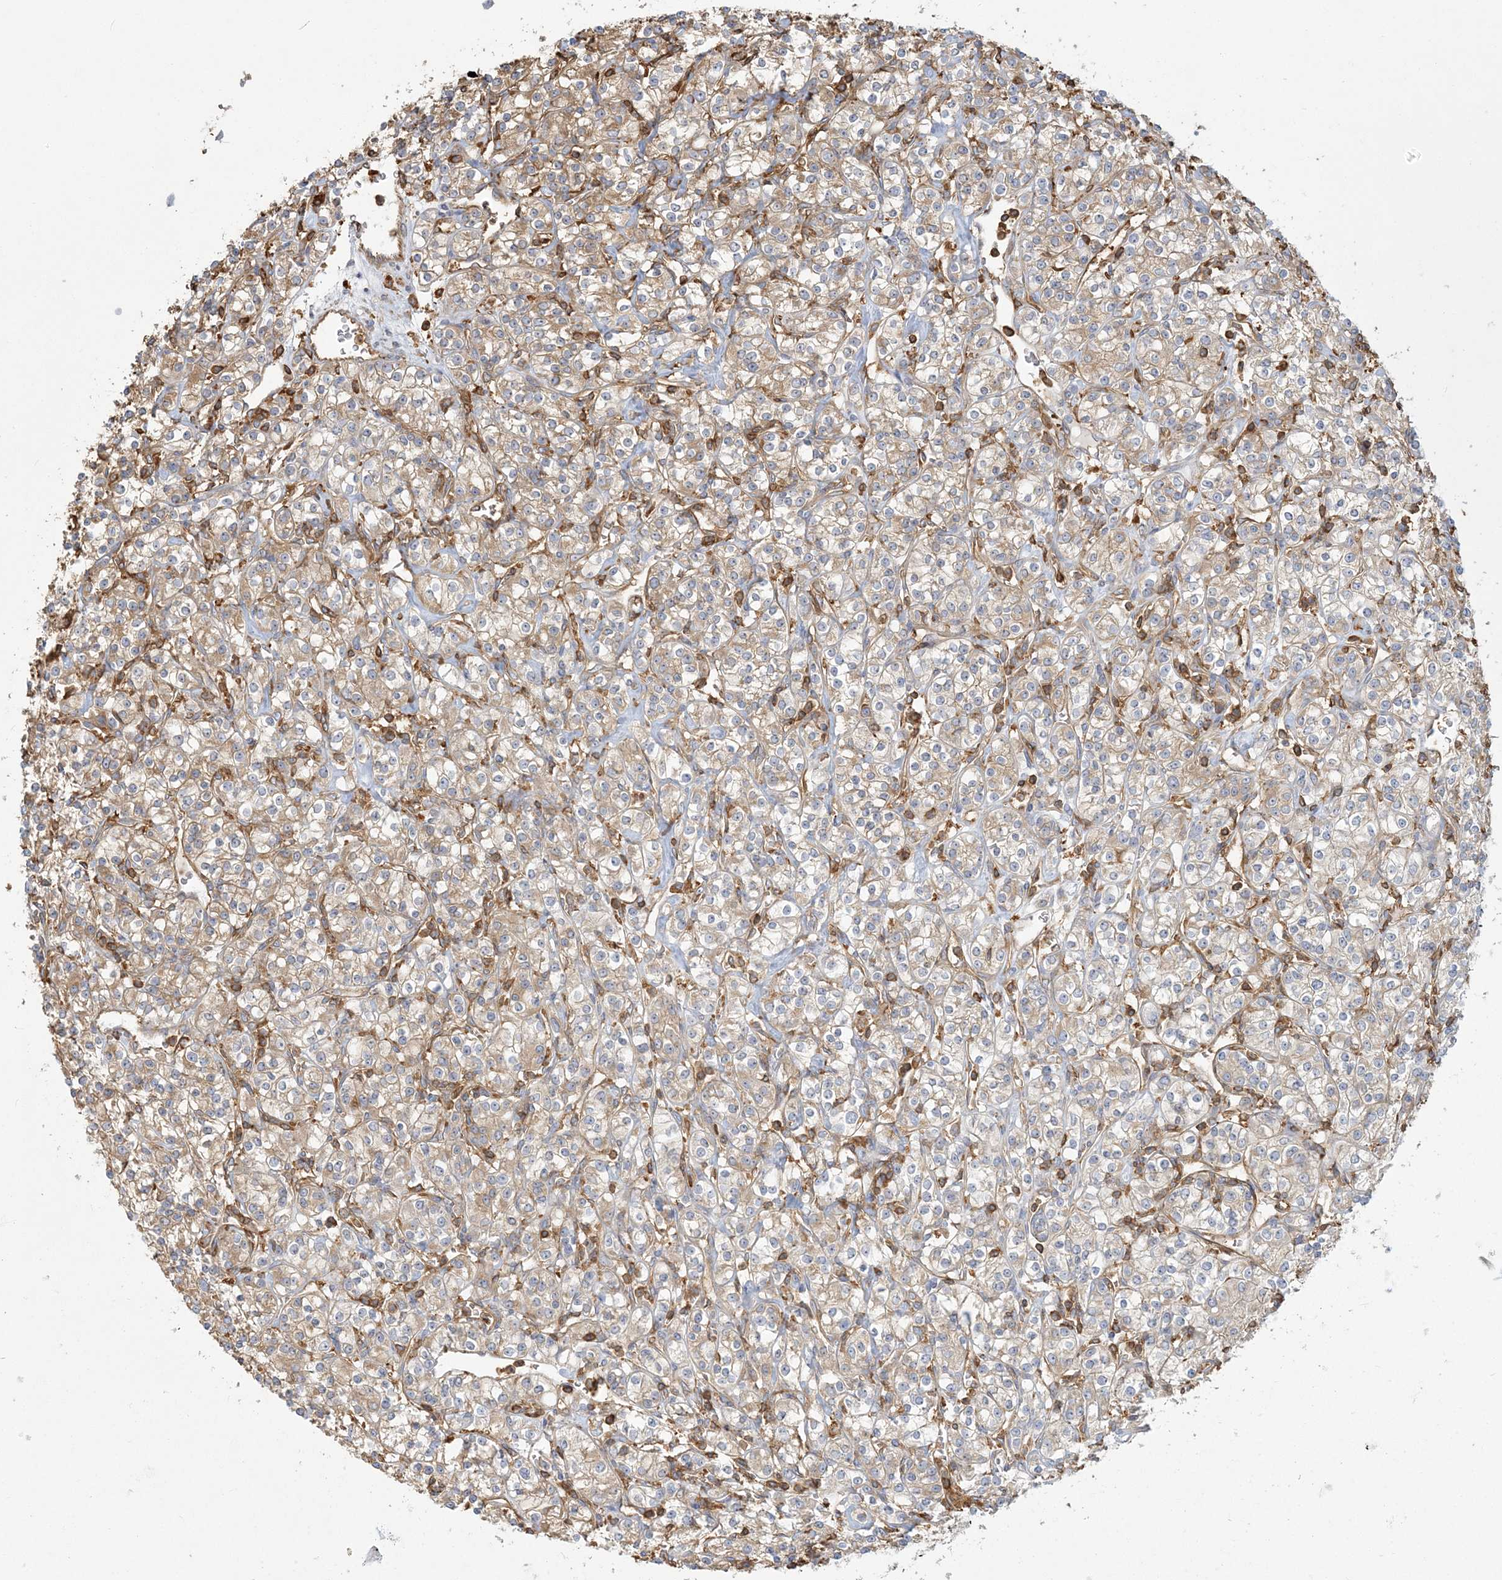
{"staining": {"intensity": "weak", "quantity": ">75%", "location": "cytoplasmic/membranous"}, "tissue": "renal cancer", "cell_type": "Tumor cells", "image_type": "cancer", "snomed": [{"axis": "morphology", "description": "Adenocarcinoma, NOS"}, {"axis": "topography", "description": "Kidney"}], "caption": "A high-resolution histopathology image shows immunohistochemistry (IHC) staining of renal cancer (adenocarcinoma), which shows weak cytoplasmic/membranous expression in approximately >75% of tumor cells.", "gene": "ANKS1A", "patient": {"sex": "male", "age": 77}}